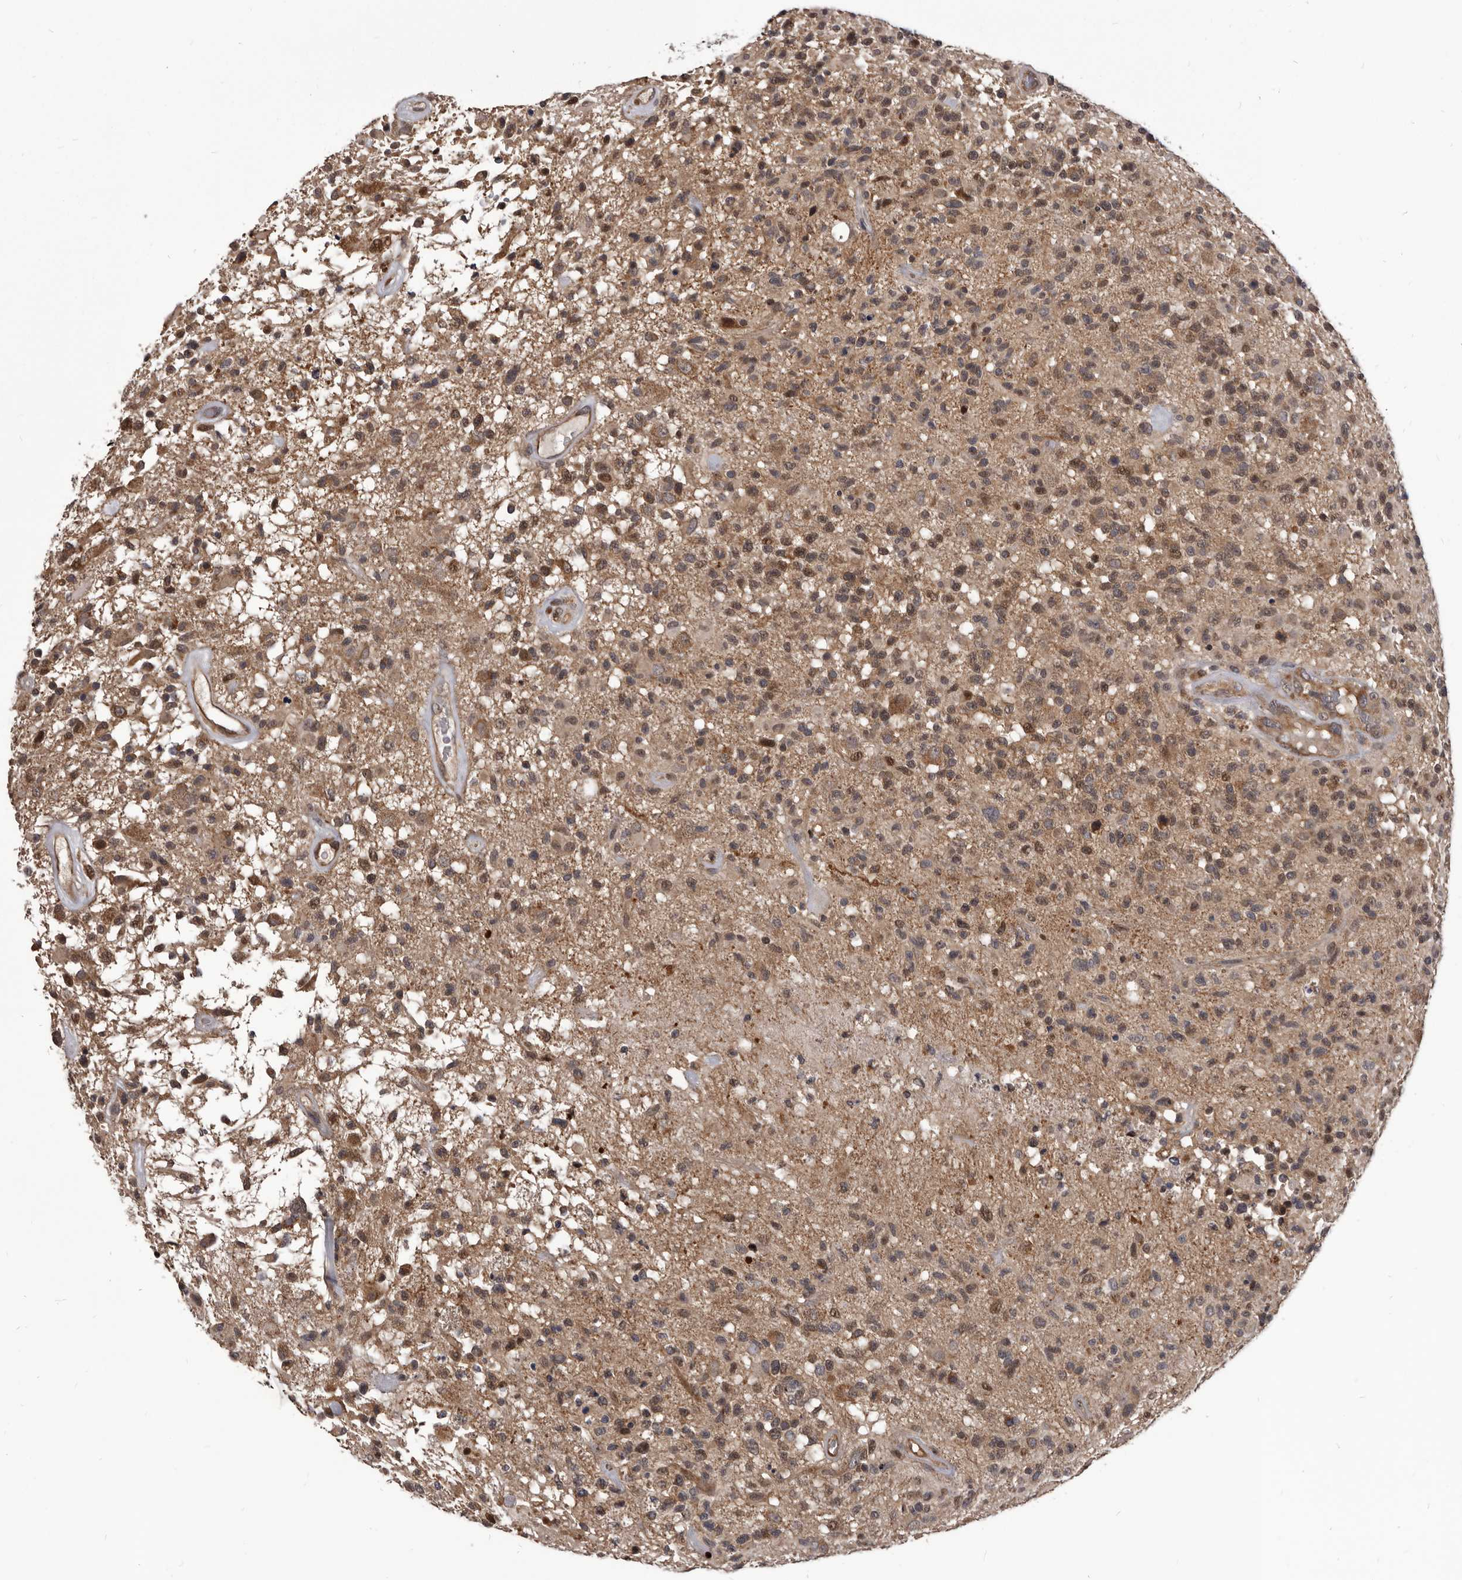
{"staining": {"intensity": "moderate", "quantity": ">75%", "location": "cytoplasmic/membranous"}, "tissue": "glioma", "cell_type": "Tumor cells", "image_type": "cancer", "snomed": [{"axis": "morphology", "description": "Glioma, malignant, High grade"}, {"axis": "morphology", "description": "Glioblastoma, NOS"}, {"axis": "topography", "description": "Brain"}], "caption": "Glioma was stained to show a protein in brown. There is medium levels of moderate cytoplasmic/membranous staining in approximately >75% of tumor cells. The staining was performed using DAB (3,3'-diaminobenzidine), with brown indicating positive protein expression. Nuclei are stained blue with hematoxylin.", "gene": "MAP3K14", "patient": {"sex": "male", "age": 60}}